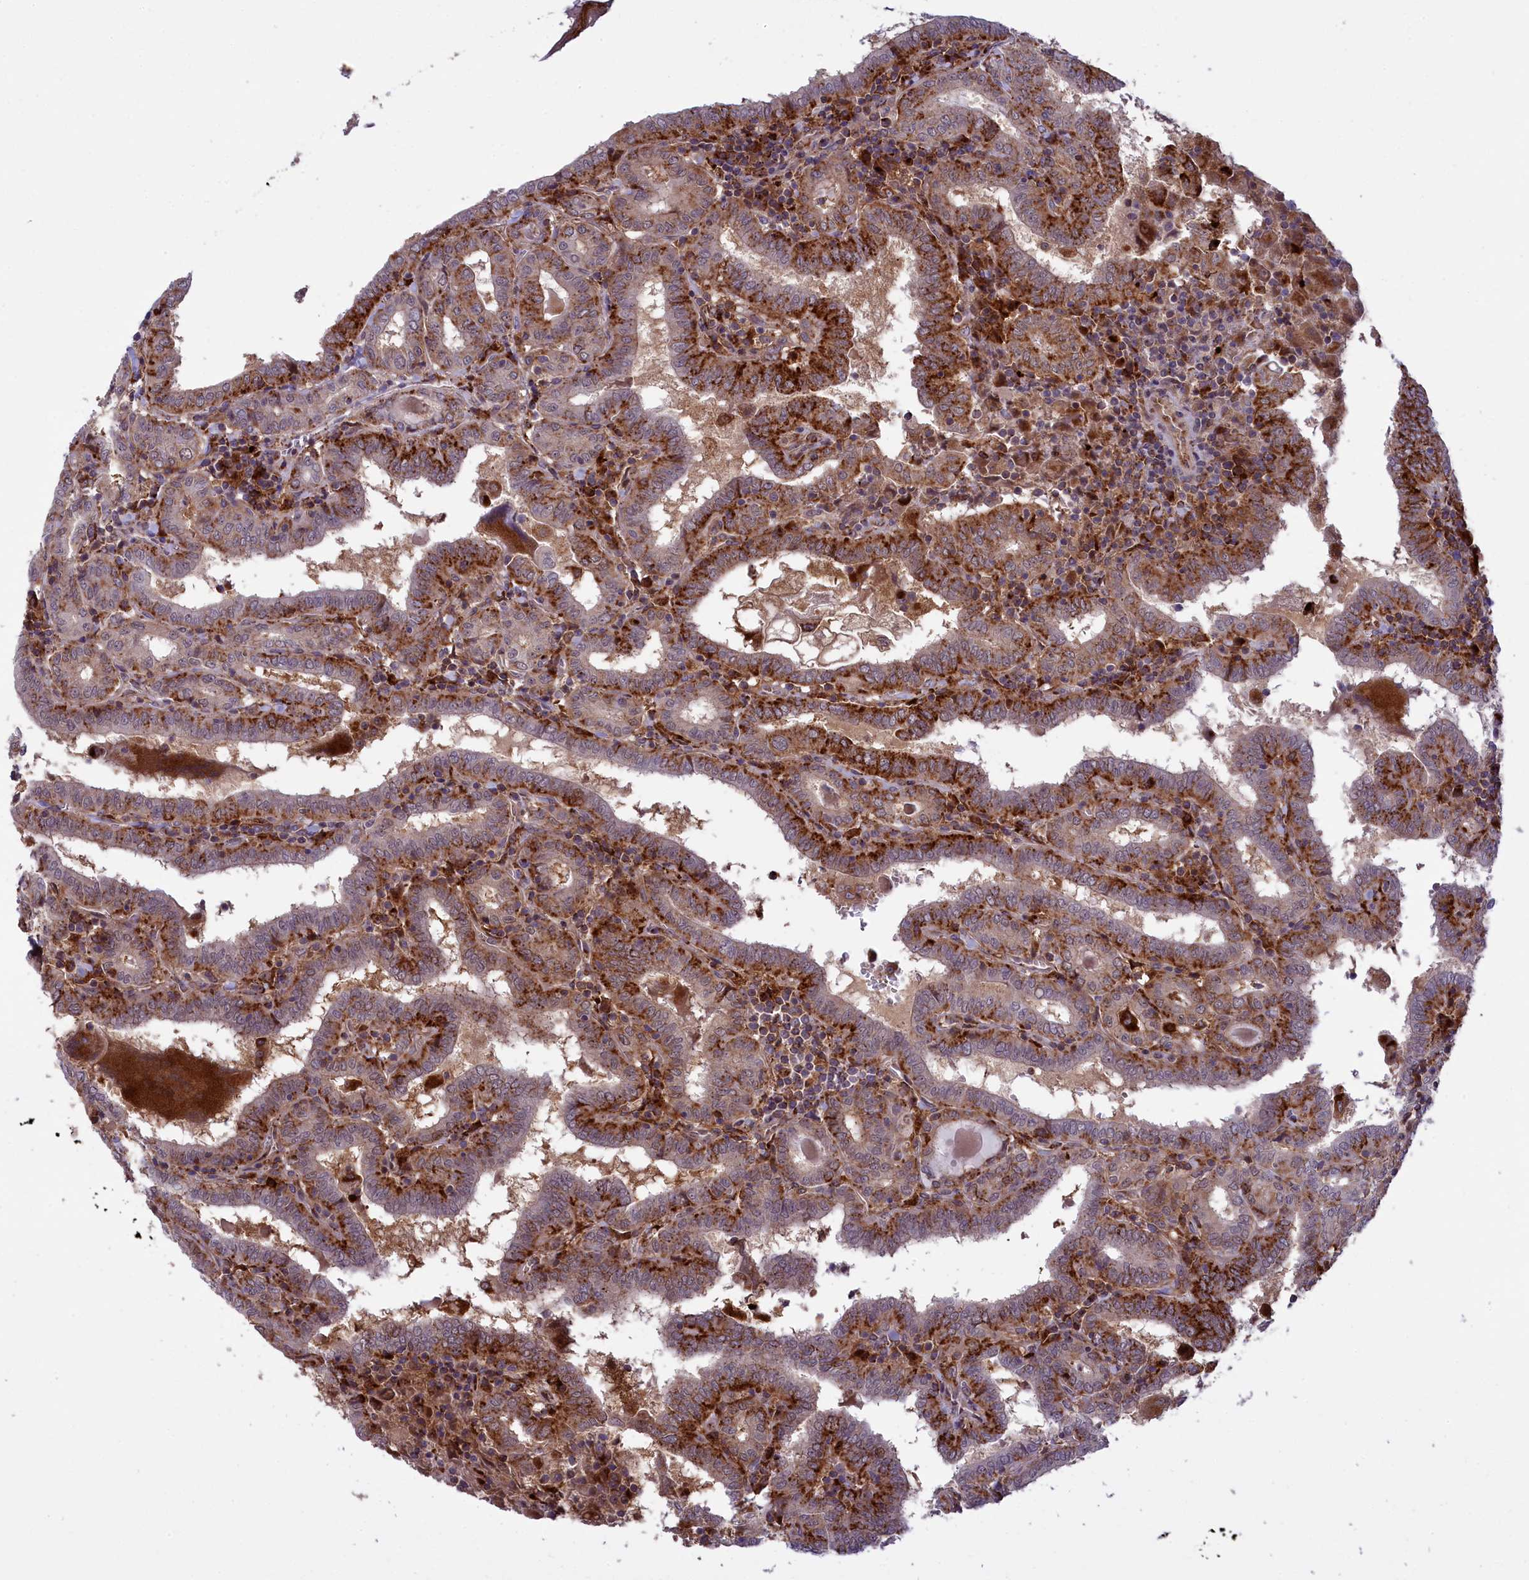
{"staining": {"intensity": "strong", "quantity": "25%-75%", "location": "cytoplasmic/membranous"}, "tissue": "thyroid cancer", "cell_type": "Tumor cells", "image_type": "cancer", "snomed": [{"axis": "morphology", "description": "Papillary adenocarcinoma, NOS"}, {"axis": "topography", "description": "Thyroid gland"}], "caption": "A brown stain shows strong cytoplasmic/membranous positivity of a protein in human papillary adenocarcinoma (thyroid) tumor cells.", "gene": "MAN2B1", "patient": {"sex": "female", "age": 72}}